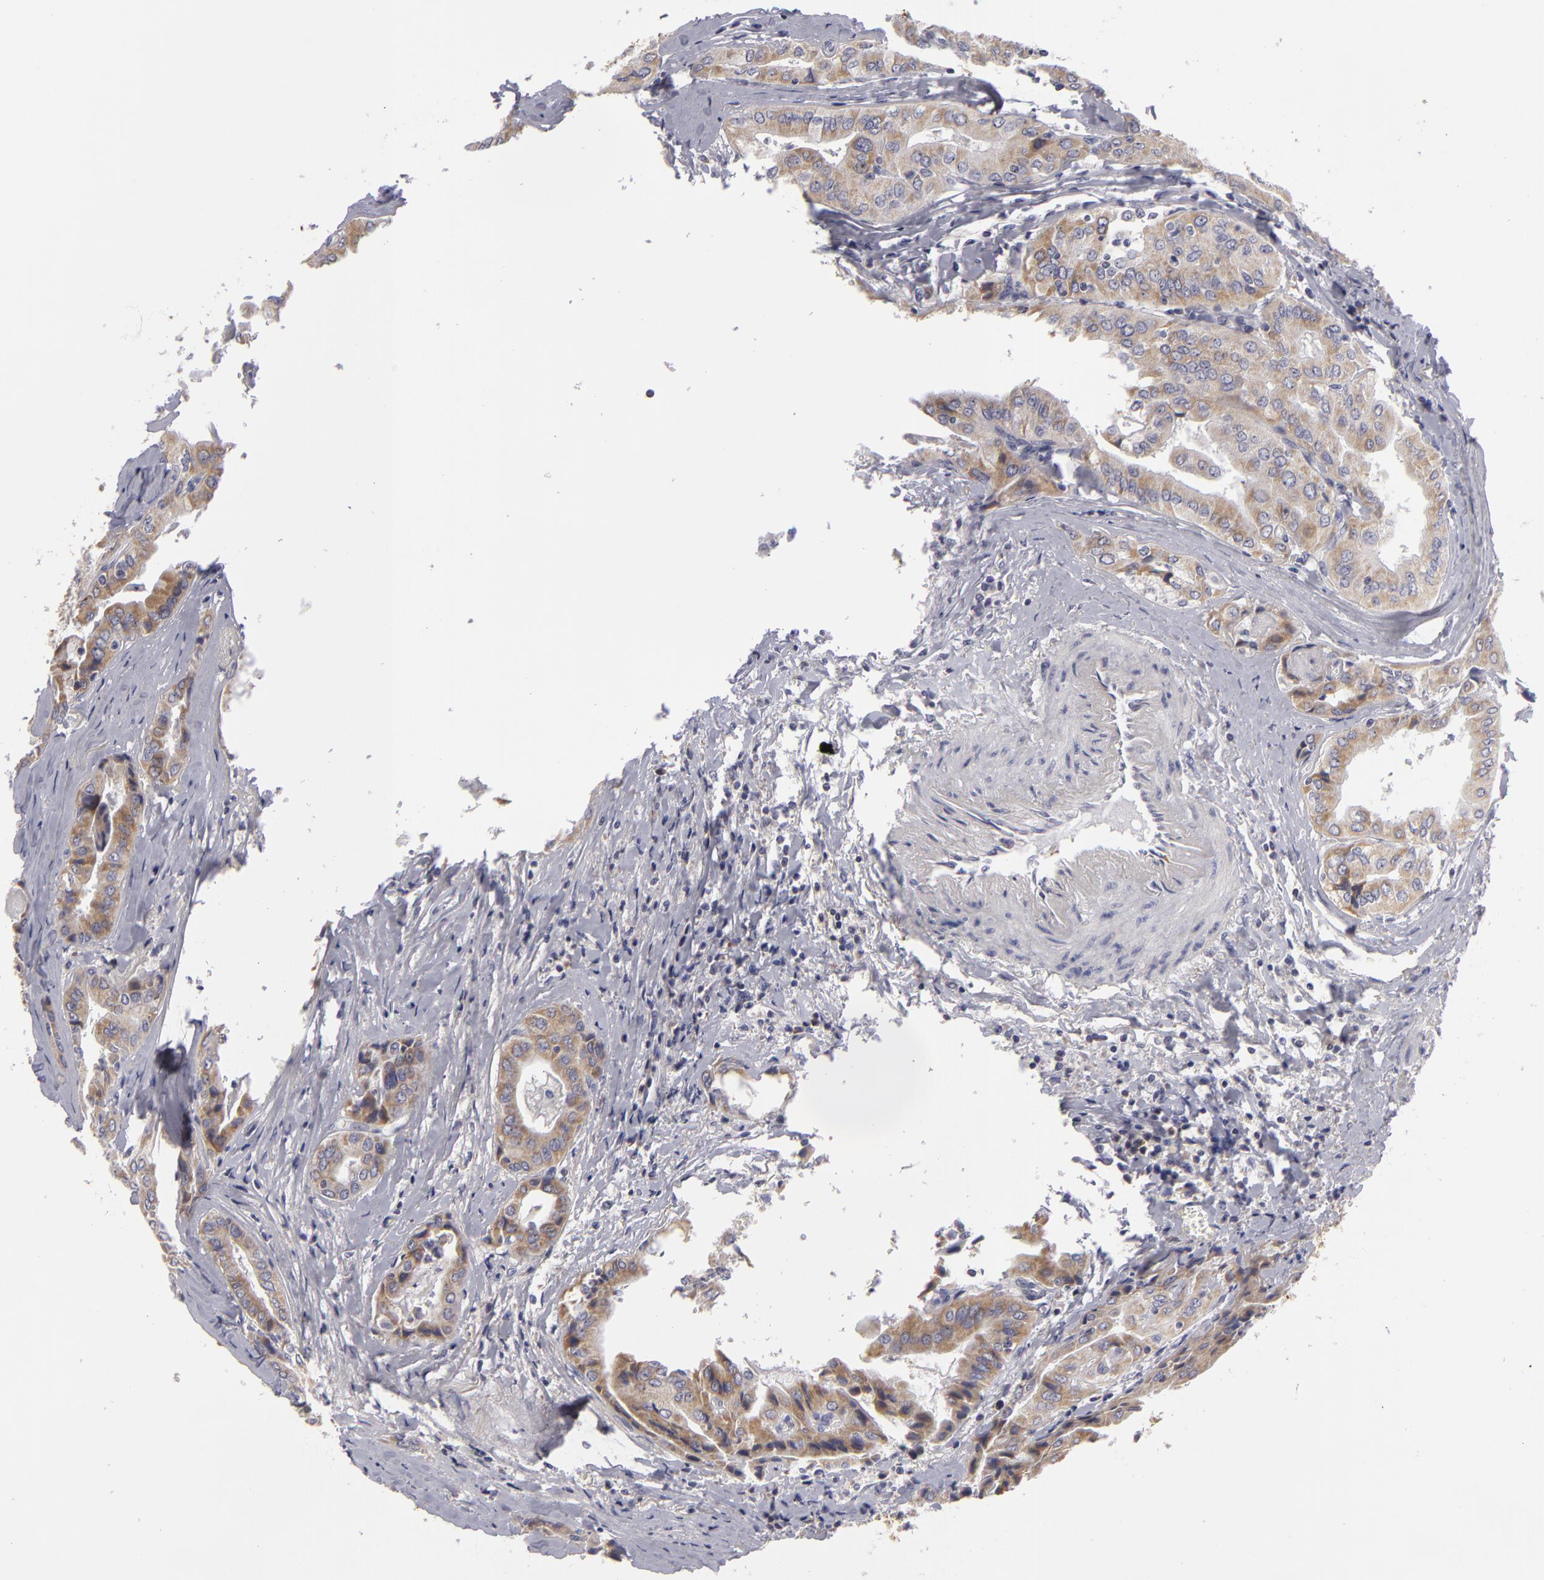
{"staining": {"intensity": "weak", "quantity": "25%-75%", "location": "cytoplasmic/membranous"}, "tissue": "thyroid cancer", "cell_type": "Tumor cells", "image_type": "cancer", "snomed": [{"axis": "morphology", "description": "Papillary adenocarcinoma, NOS"}, {"axis": "topography", "description": "Thyroid gland"}], "caption": "High-power microscopy captured an IHC image of thyroid cancer, revealing weak cytoplasmic/membranous expression in about 25%-75% of tumor cells.", "gene": "ATP2B3", "patient": {"sex": "female", "age": 71}}